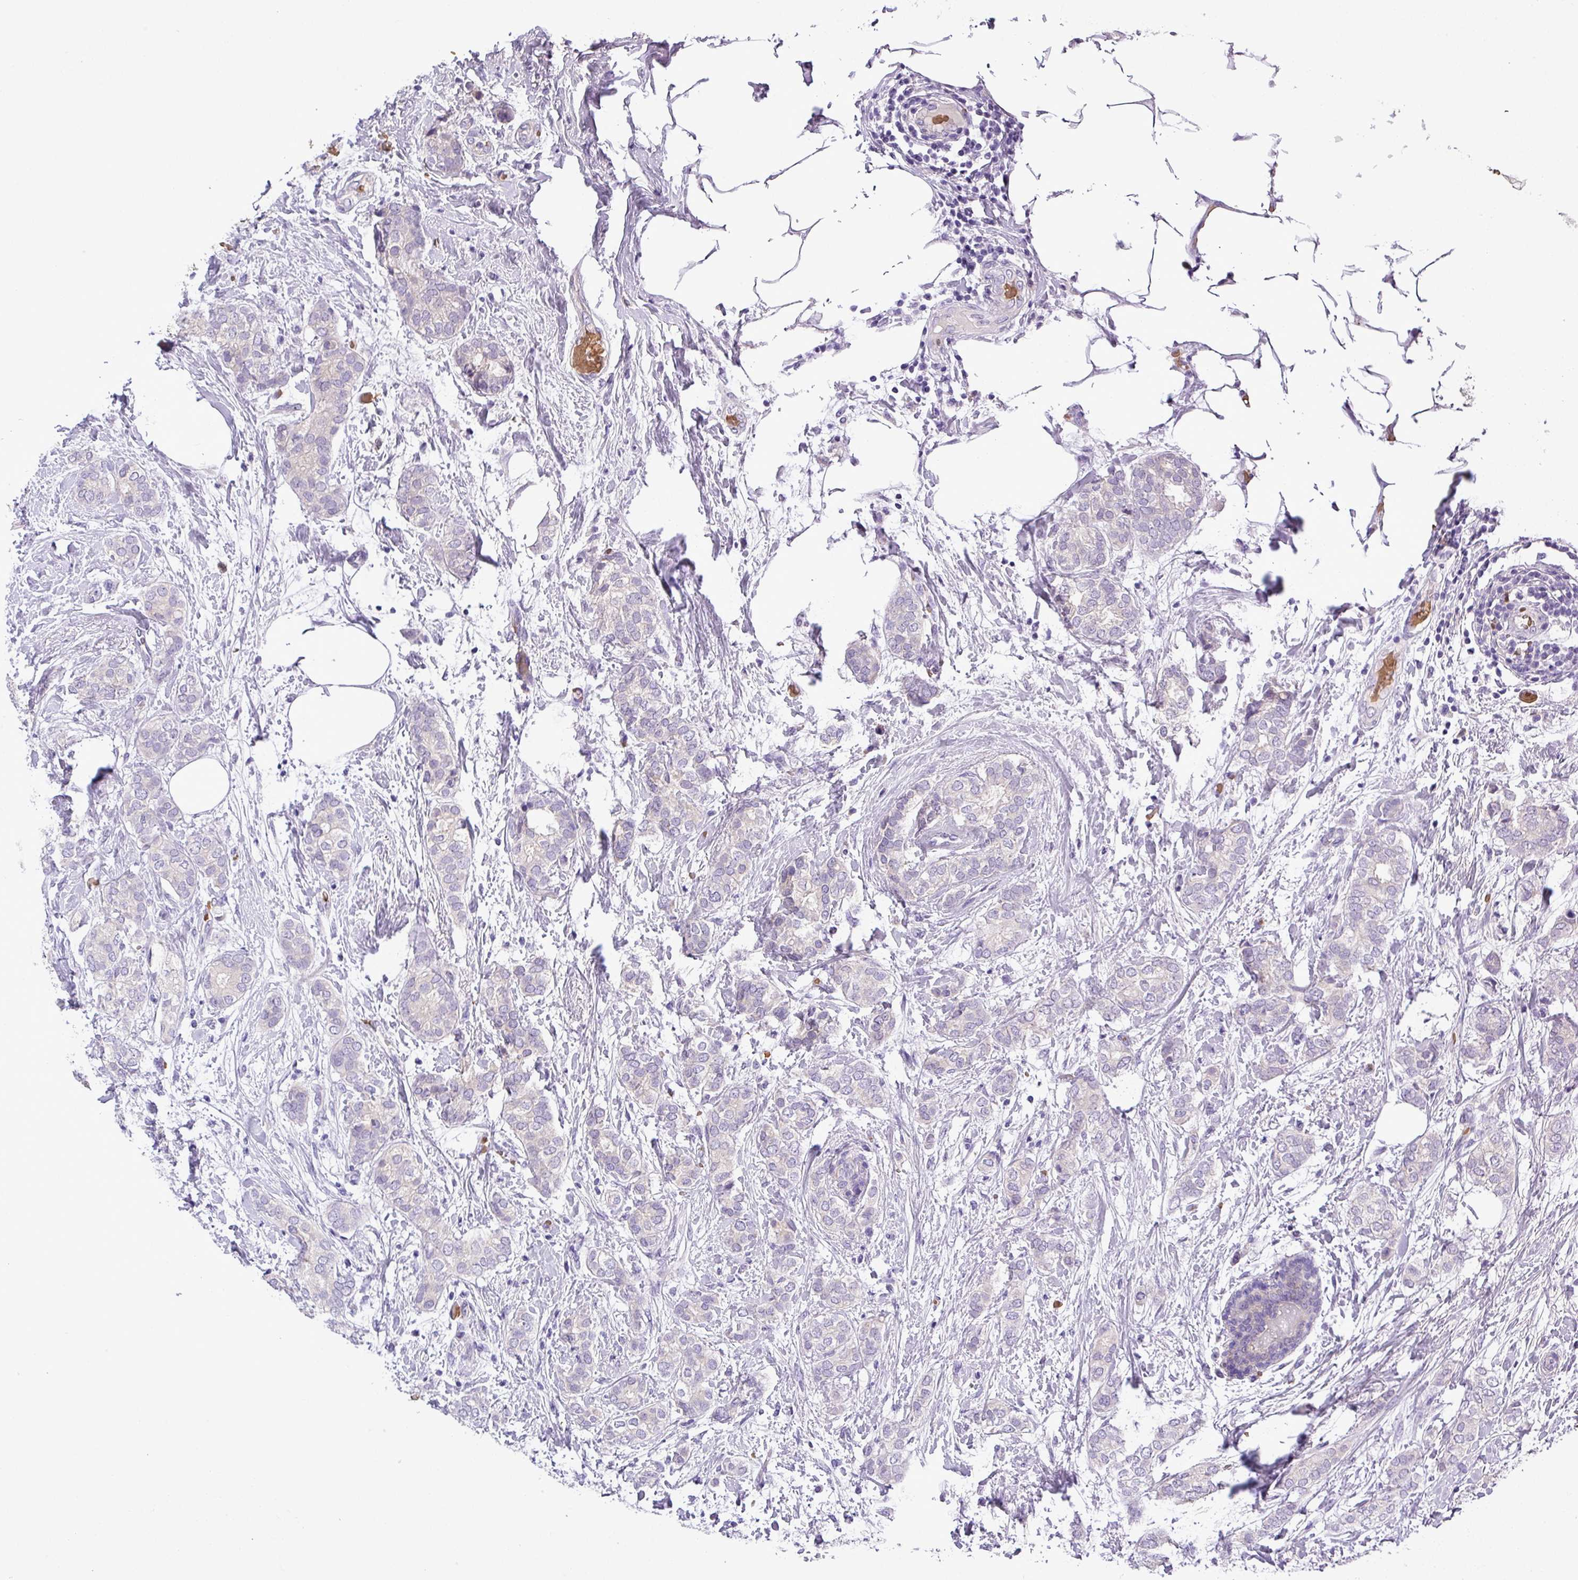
{"staining": {"intensity": "negative", "quantity": "none", "location": "none"}, "tissue": "breast cancer", "cell_type": "Tumor cells", "image_type": "cancer", "snomed": [{"axis": "morphology", "description": "Duct carcinoma"}, {"axis": "topography", "description": "Breast"}], "caption": "Histopathology image shows no significant protein staining in tumor cells of intraductal carcinoma (breast).", "gene": "MGAT4B", "patient": {"sex": "female", "age": 73}}